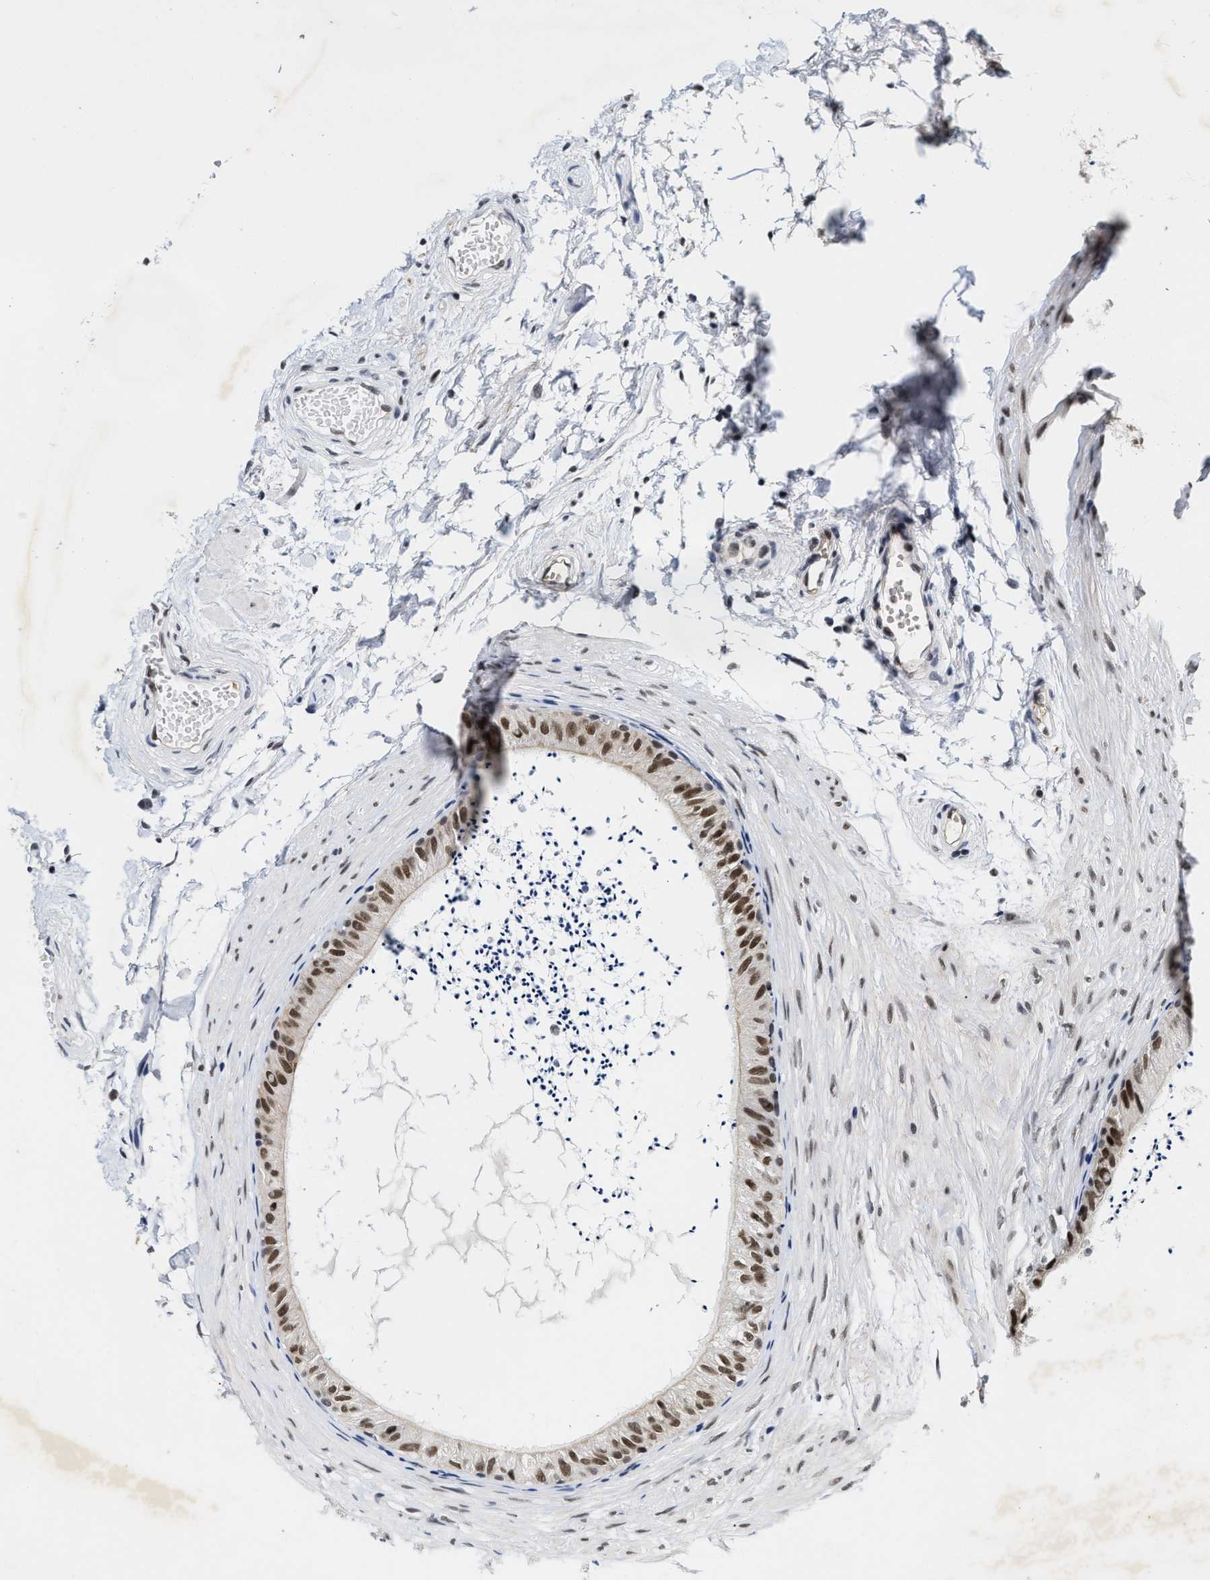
{"staining": {"intensity": "strong", "quantity": ">75%", "location": "nuclear"}, "tissue": "epididymis", "cell_type": "Glandular cells", "image_type": "normal", "snomed": [{"axis": "morphology", "description": "Normal tissue, NOS"}, {"axis": "topography", "description": "Epididymis"}], "caption": "Normal epididymis was stained to show a protein in brown. There is high levels of strong nuclear positivity in about >75% of glandular cells. The protein is stained brown, and the nuclei are stained in blue (DAB IHC with brightfield microscopy, high magnification).", "gene": "INIP", "patient": {"sex": "male", "age": 56}}